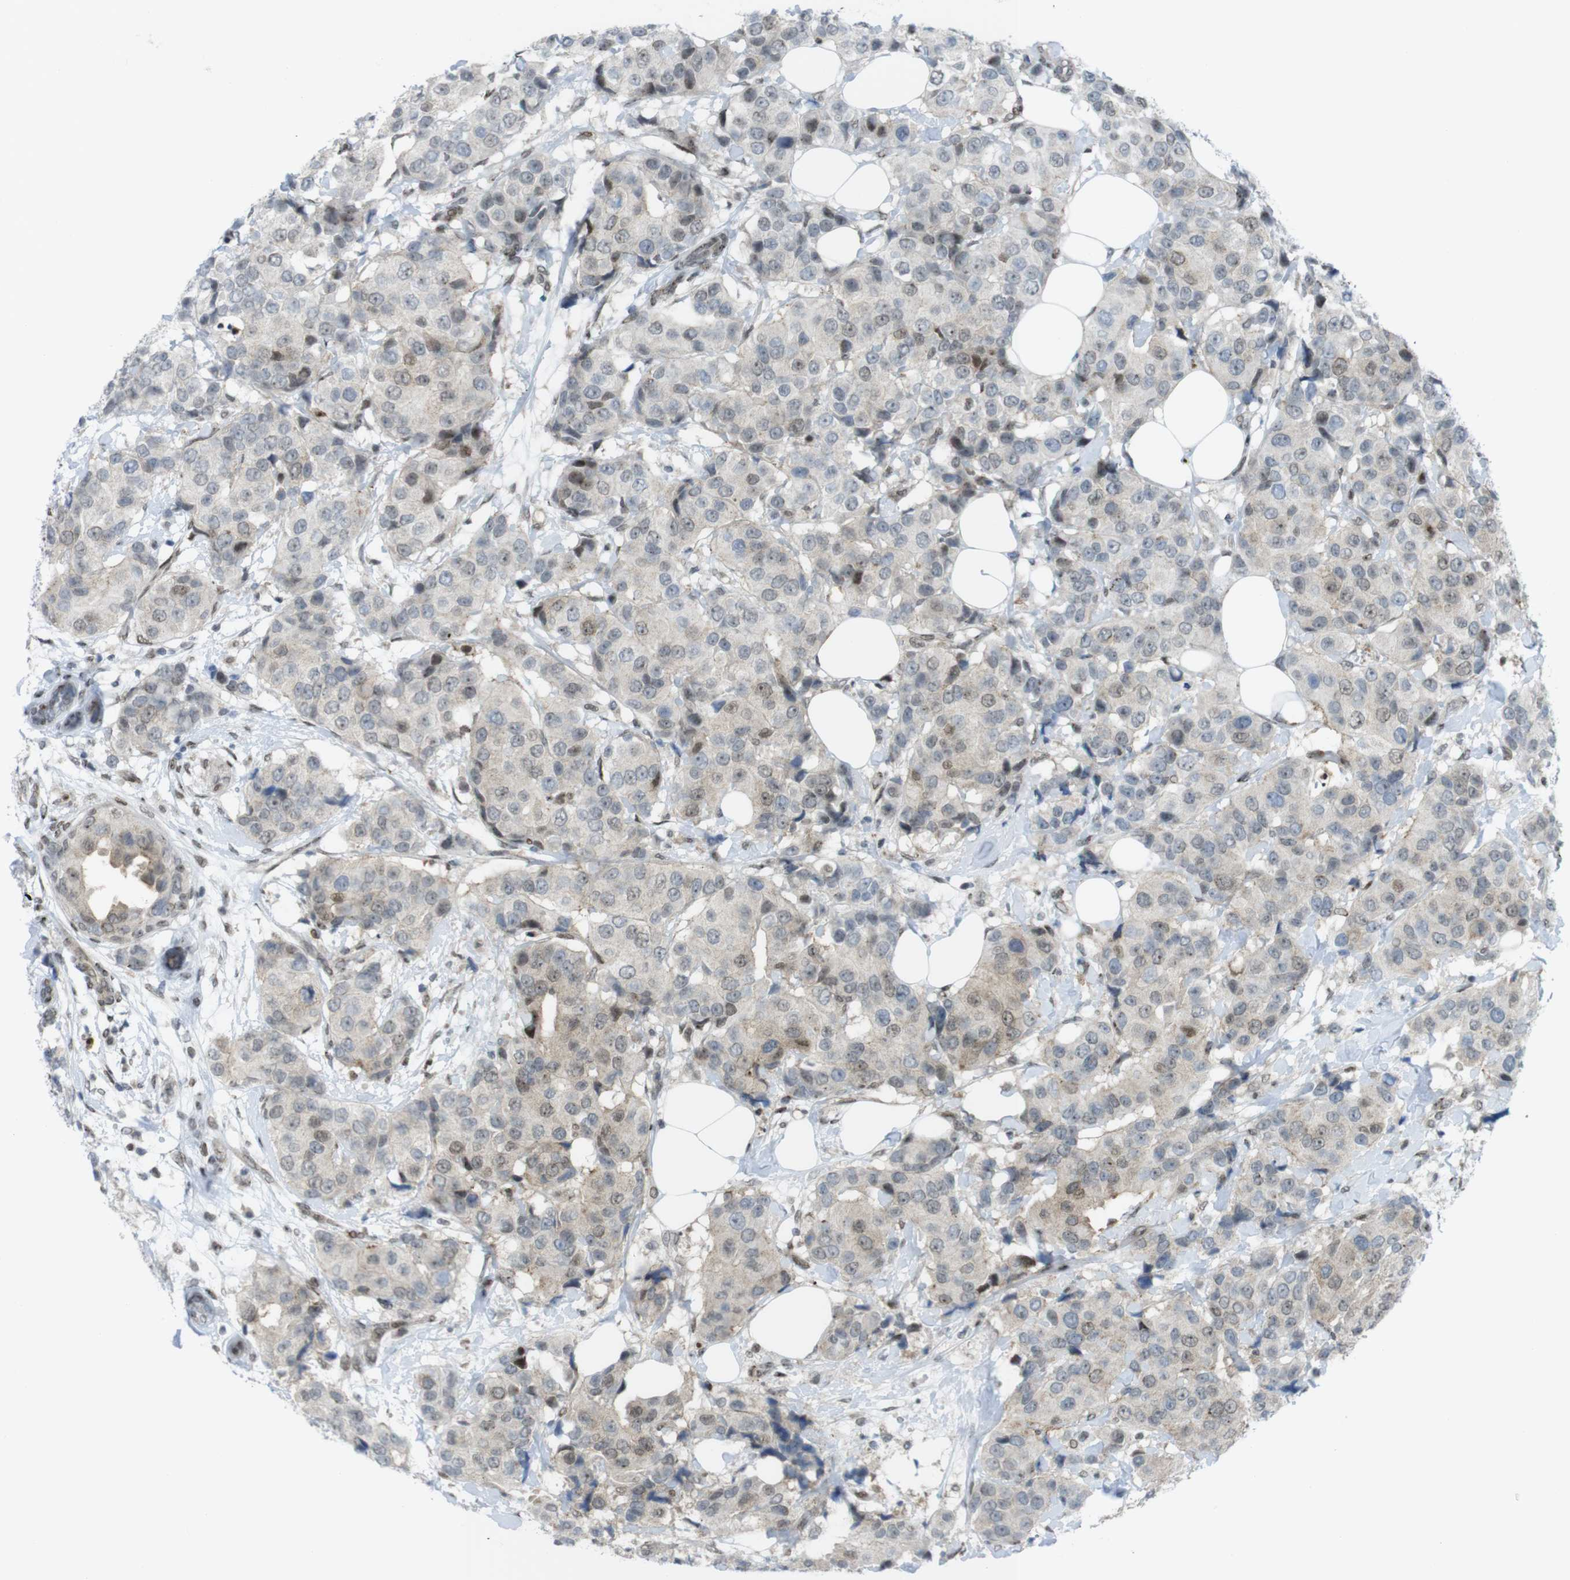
{"staining": {"intensity": "weak", "quantity": "25%-75%", "location": "cytoplasmic/membranous,nuclear"}, "tissue": "breast cancer", "cell_type": "Tumor cells", "image_type": "cancer", "snomed": [{"axis": "morphology", "description": "Normal tissue, NOS"}, {"axis": "morphology", "description": "Duct carcinoma"}, {"axis": "topography", "description": "Breast"}], "caption": "IHC image of breast cancer stained for a protein (brown), which reveals low levels of weak cytoplasmic/membranous and nuclear expression in about 25%-75% of tumor cells.", "gene": "UBB", "patient": {"sex": "female", "age": 39}}